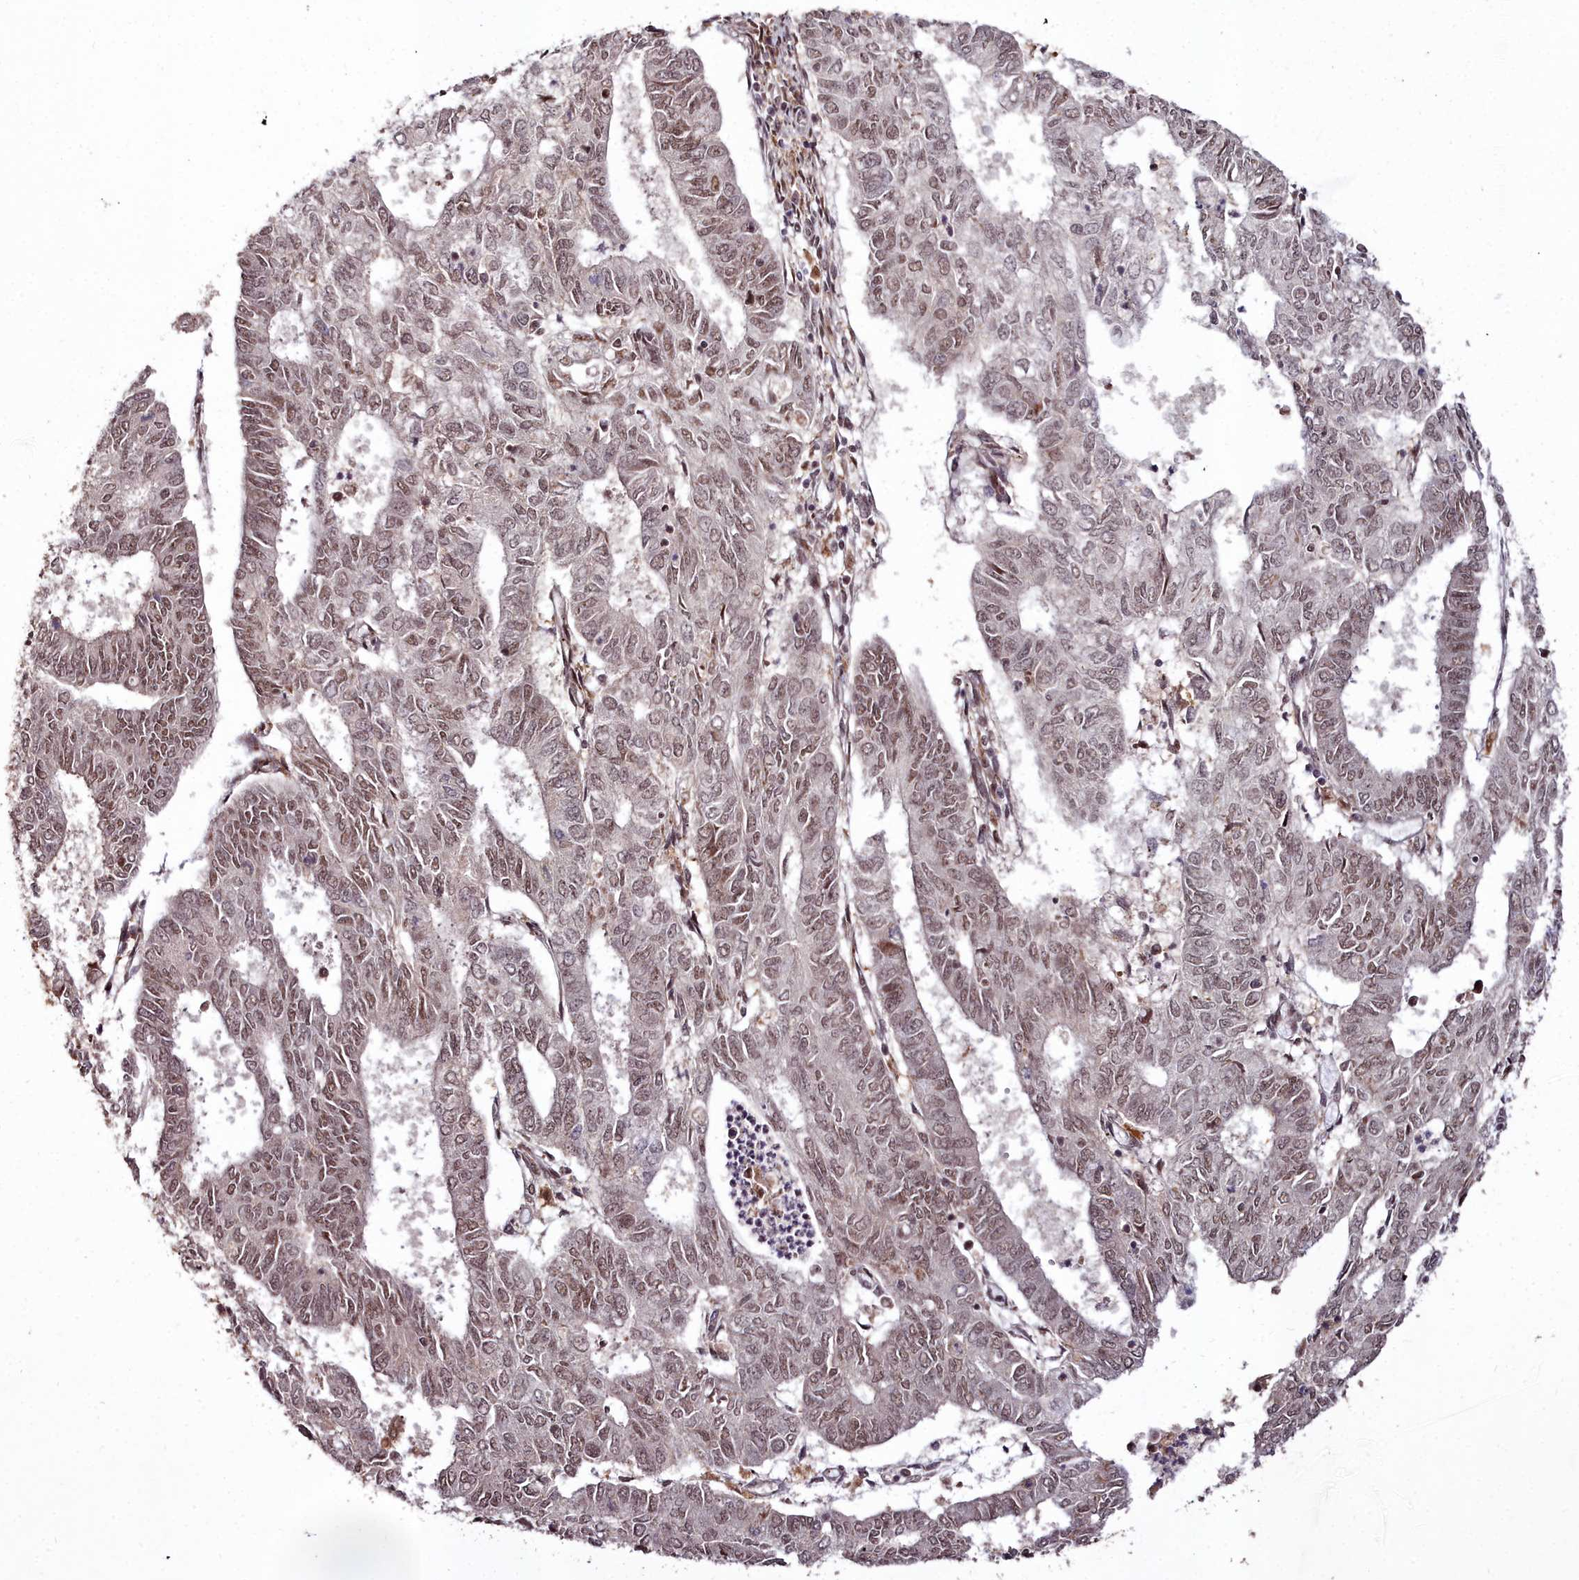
{"staining": {"intensity": "moderate", "quantity": ">75%", "location": "nuclear"}, "tissue": "endometrial cancer", "cell_type": "Tumor cells", "image_type": "cancer", "snomed": [{"axis": "morphology", "description": "Adenocarcinoma, NOS"}, {"axis": "topography", "description": "Endometrium"}], "caption": "Tumor cells exhibit medium levels of moderate nuclear positivity in about >75% of cells in endometrial cancer.", "gene": "CXXC1", "patient": {"sex": "female", "age": 68}}